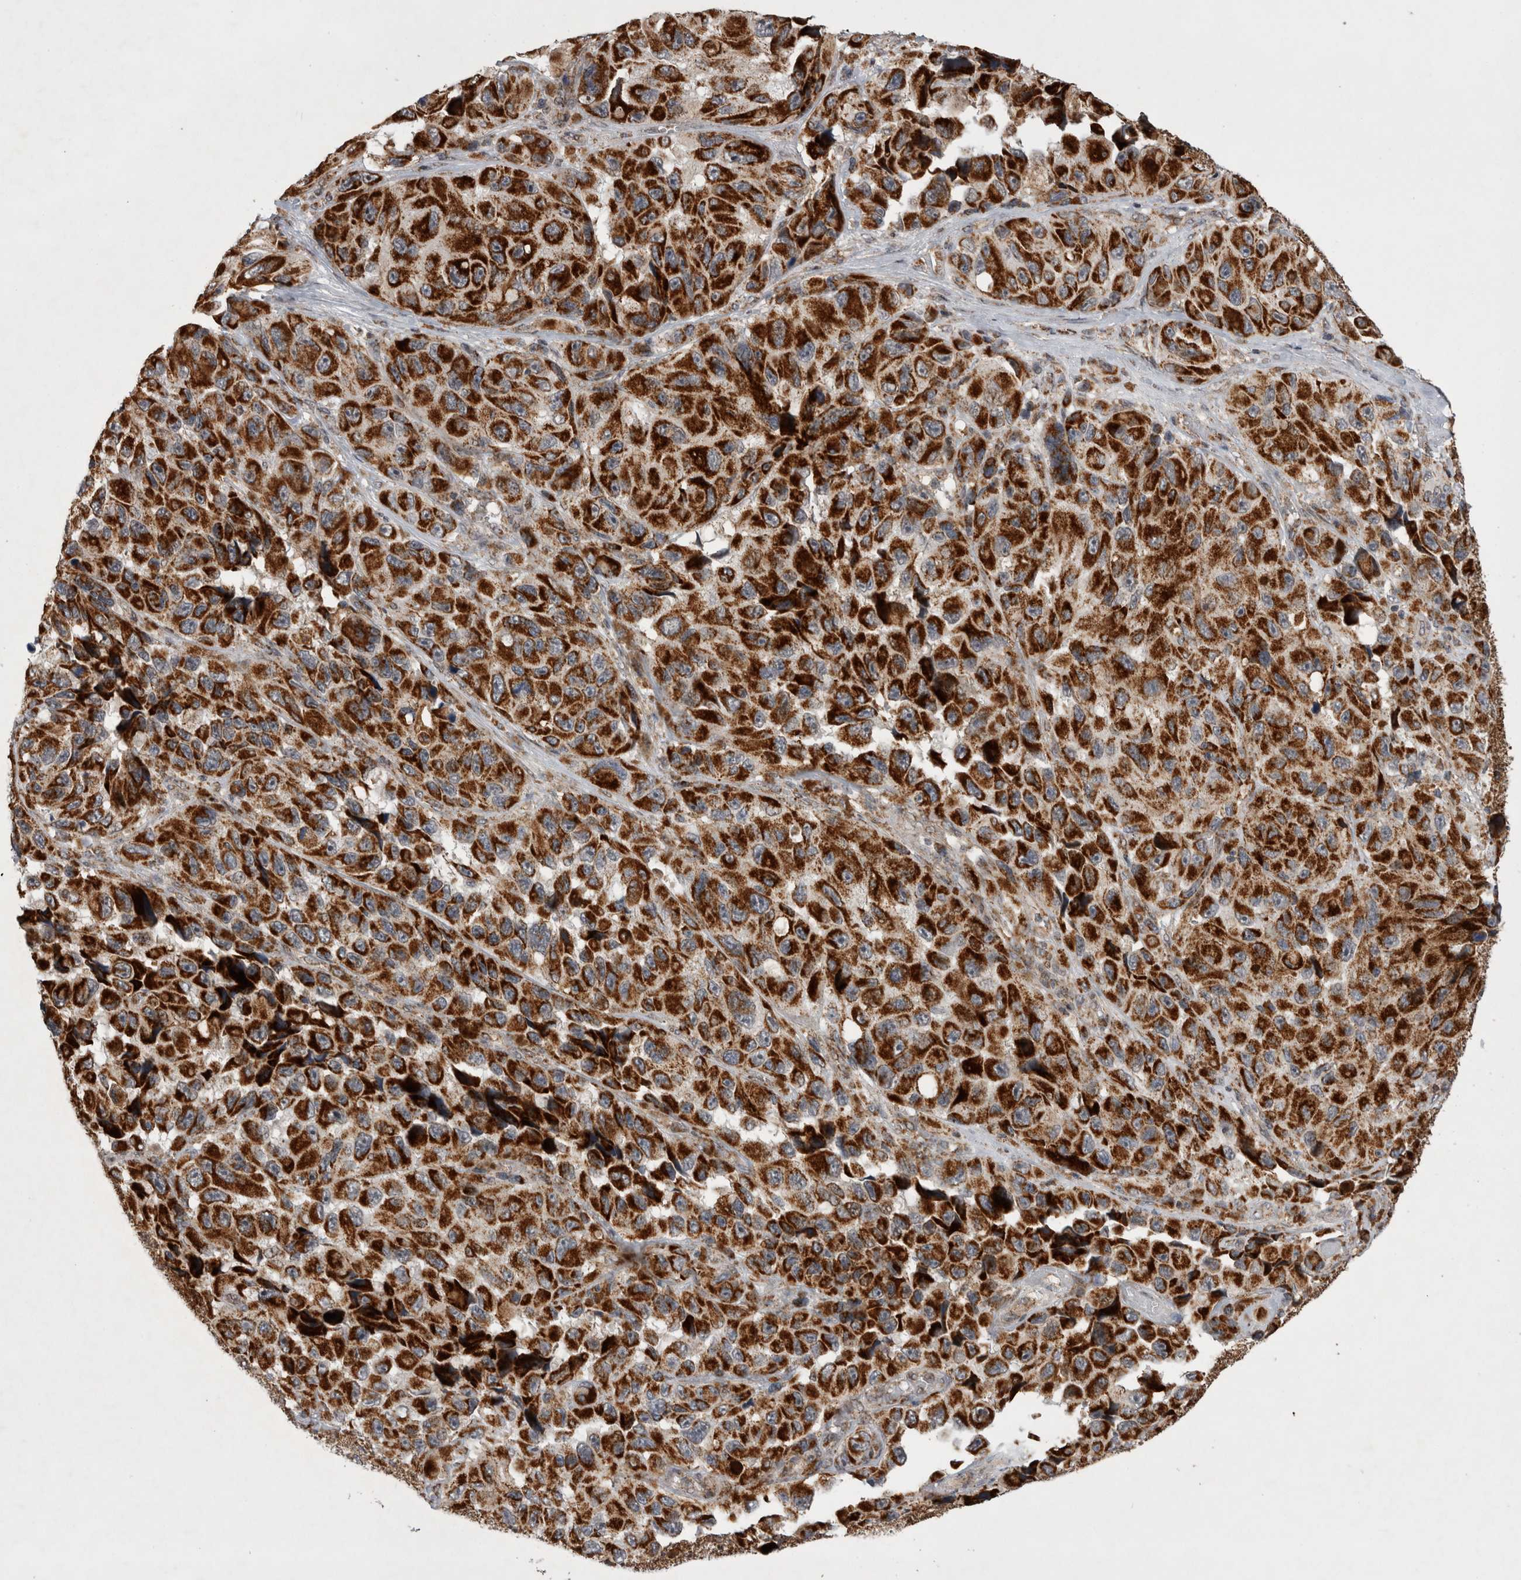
{"staining": {"intensity": "strong", "quantity": ">75%", "location": "cytoplasmic/membranous"}, "tissue": "melanoma", "cell_type": "Tumor cells", "image_type": "cancer", "snomed": [{"axis": "morphology", "description": "Malignant melanoma, NOS"}, {"axis": "topography", "description": "Skin"}], "caption": "Immunohistochemical staining of human melanoma displays strong cytoplasmic/membranous protein expression in approximately >75% of tumor cells. (IHC, brightfield microscopy, high magnification).", "gene": "MRPL37", "patient": {"sex": "female", "age": 73}}